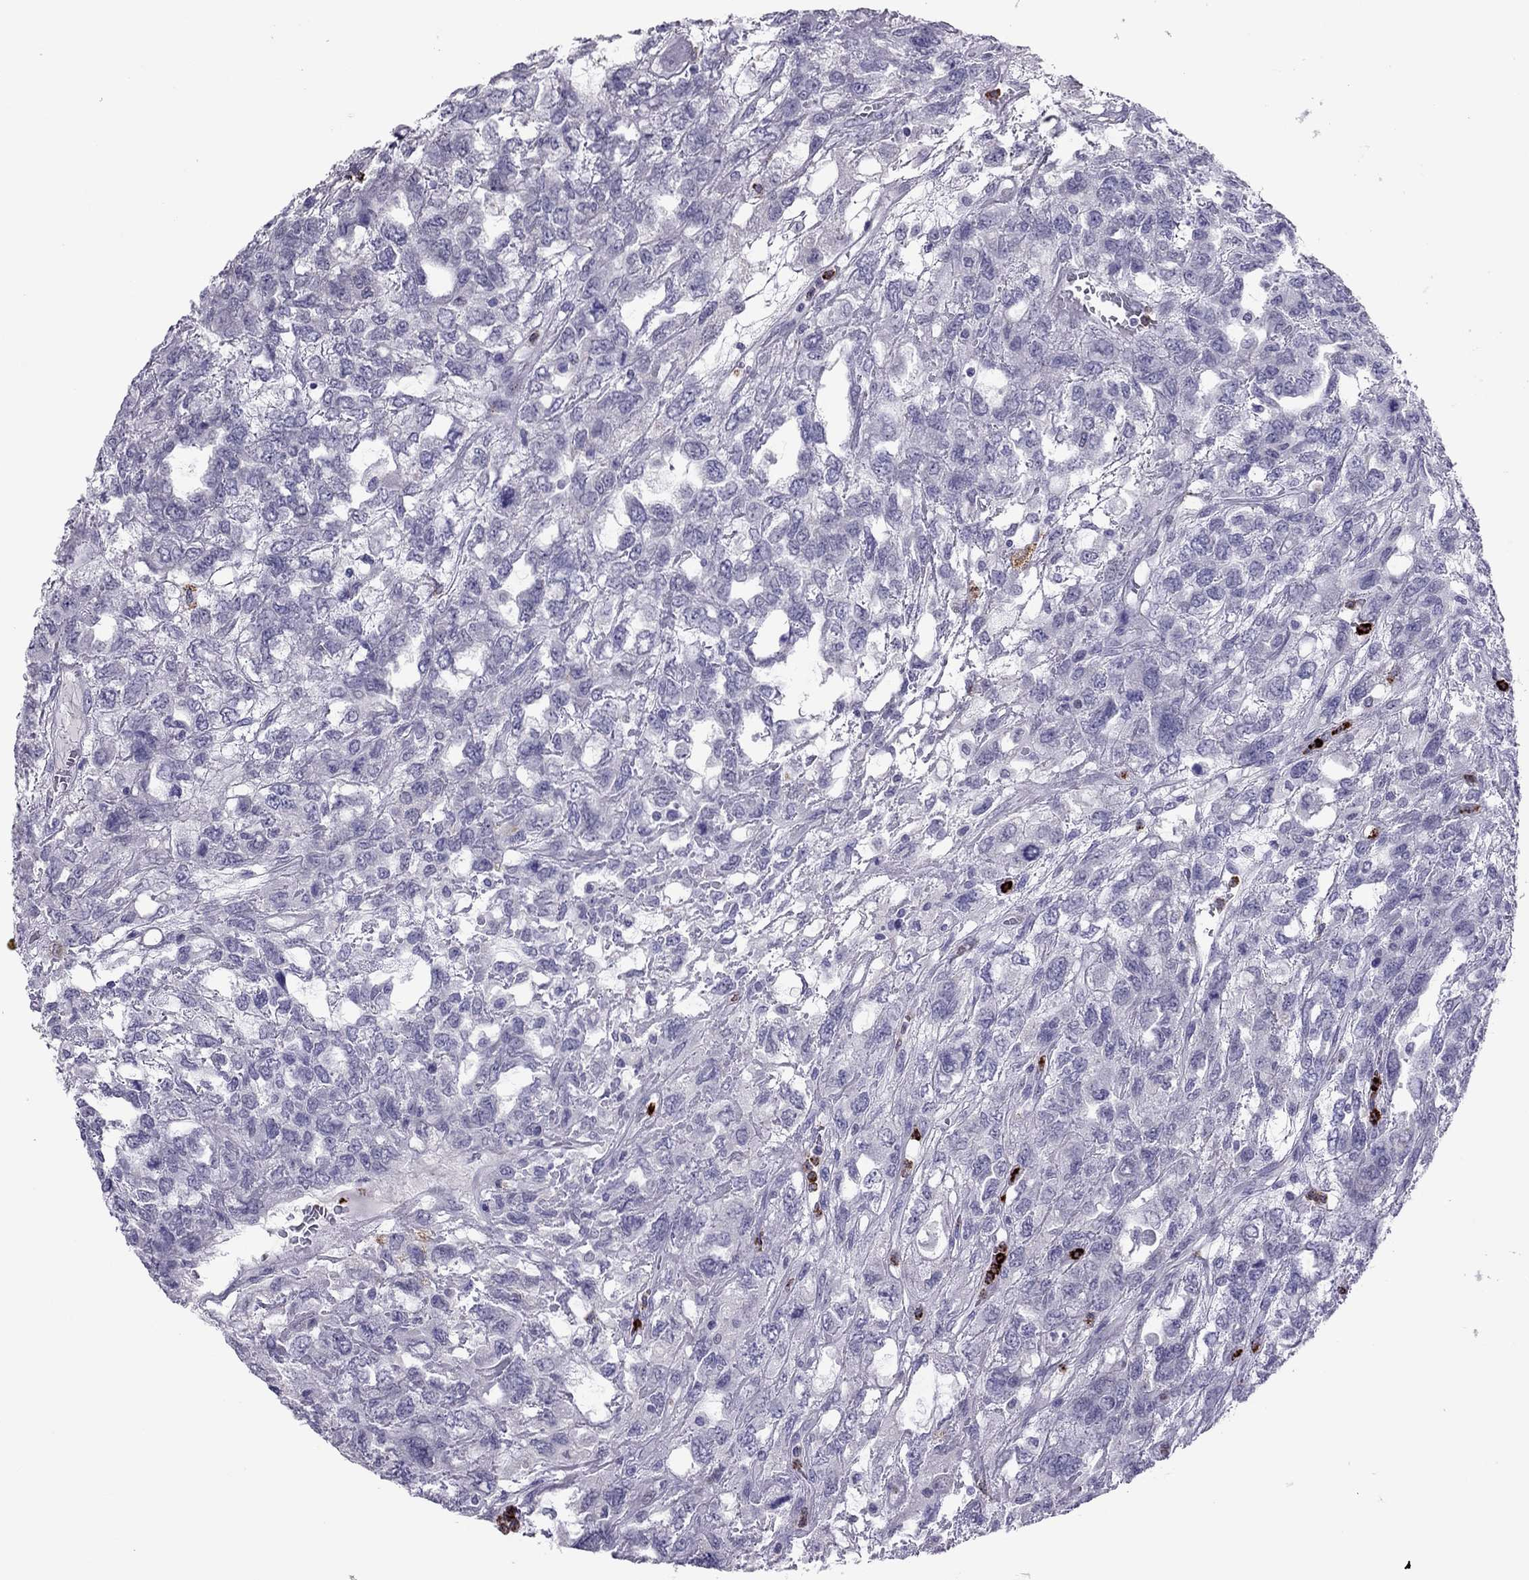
{"staining": {"intensity": "negative", "quantity": "none", "location": "none"}, "tissue": "testis cancer", "cell_type": "Tumor cells", "image_type": "cancer", "snomed": [{"axis": "morphology", "description": "Seminoma, NOS"}, {"axis": "topography", "description": "Testis"}], "caption": "Immunohistochemical staining of human seminoma (testis) reveals no significant positivity in tumor cells.", "gene": "CCL27", "patient": {"sex": "male", "age": 52}}